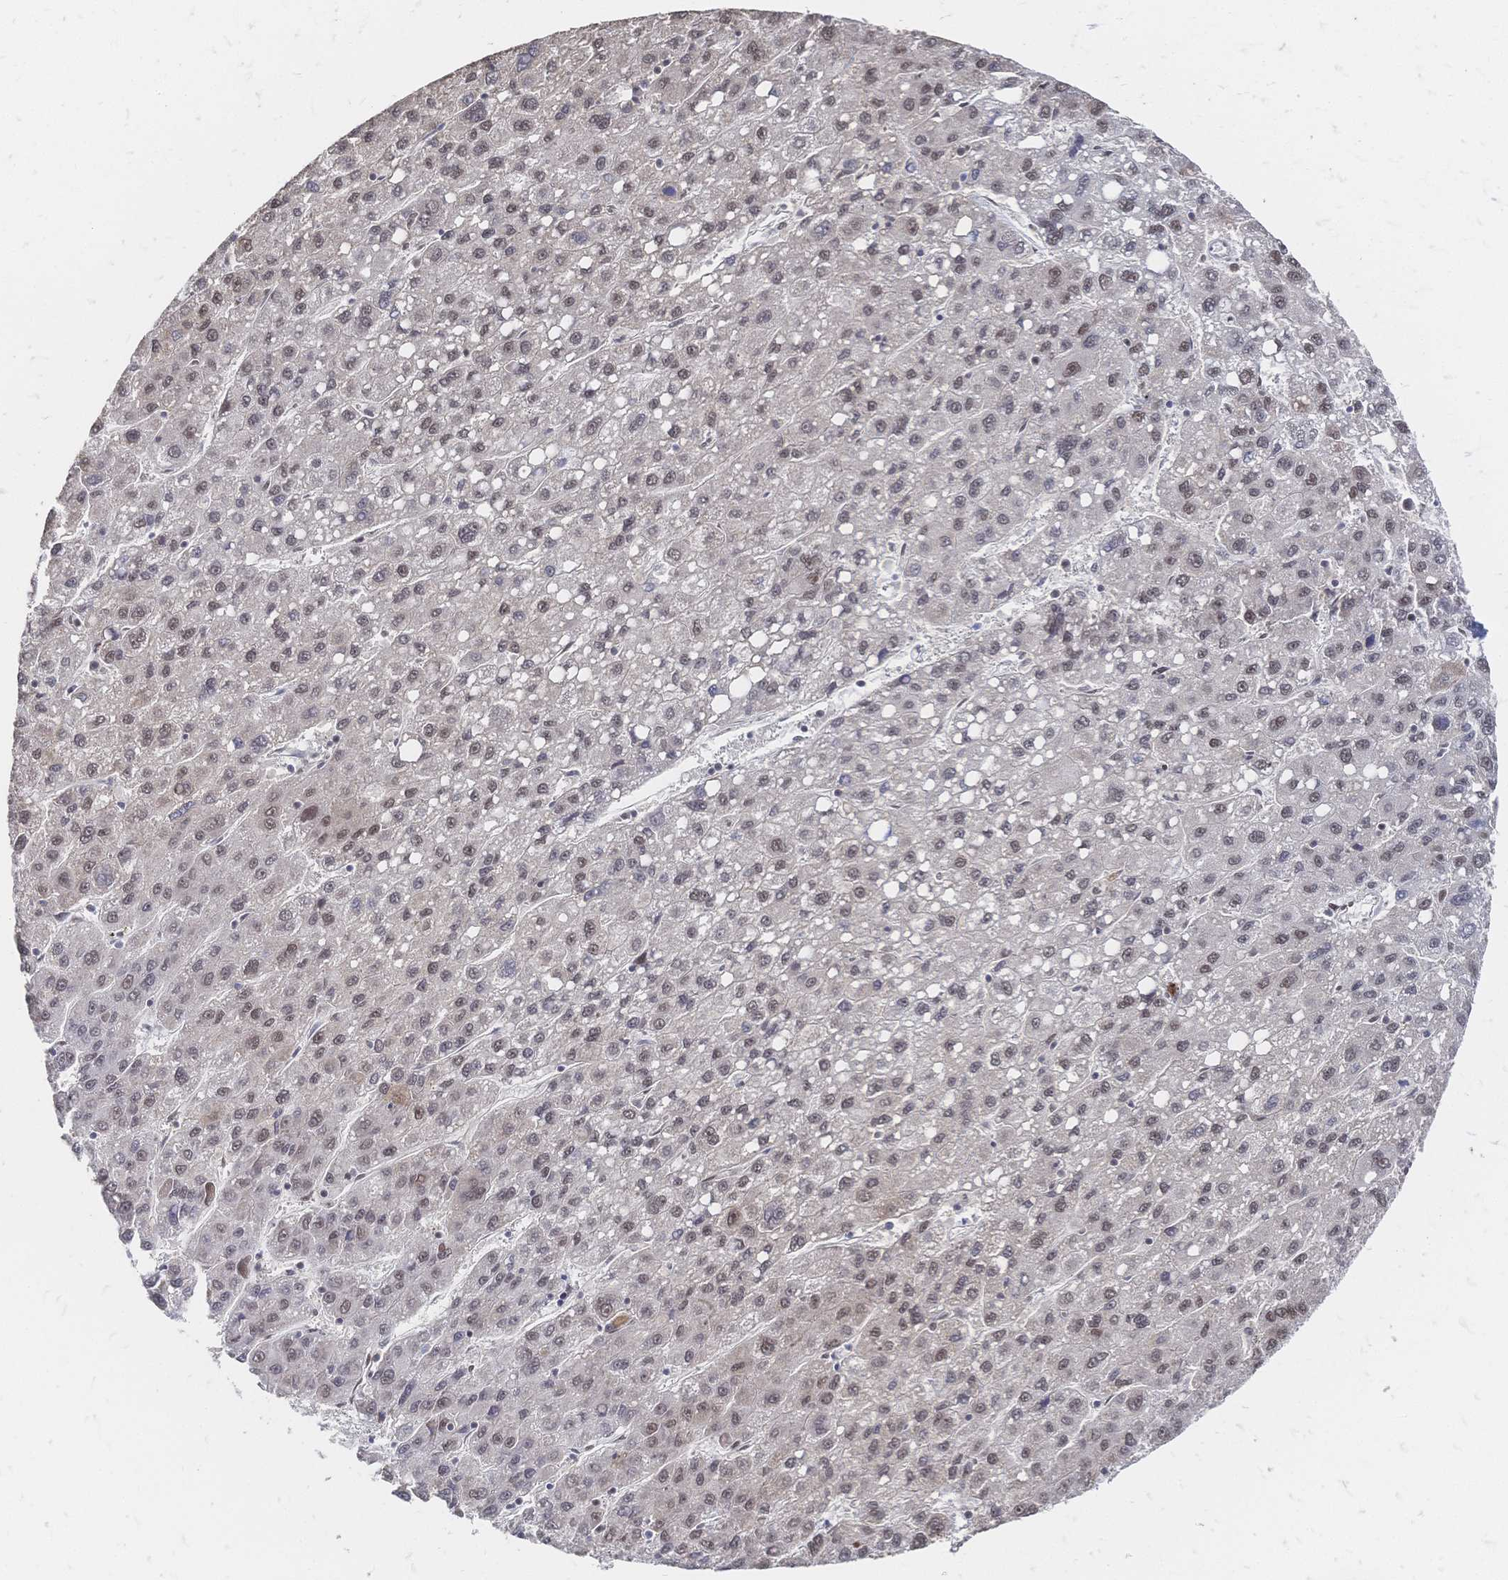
{"staining": {"intensity": "weak", "quantity": ">75%", "location": "nuclear"}, "tissue": "liver cancer", "cell_type": "Tumor cells", "image_type": "cancer", "snomed": [{"axis": "morphology", "description": "Carcinoma, Hepatocellular, NOS"}, {"axis": "topography", "description": "Liver"}], "caption": "An IHC micrograph of neoplastic tissue is shown. Protein staining in brown labels weak nuclear positivity in liver cancer (hepatocellular carcinoma) within tumor cells.", "gene": "NELFA", "patient": {"sex": "female", "age": 82}}